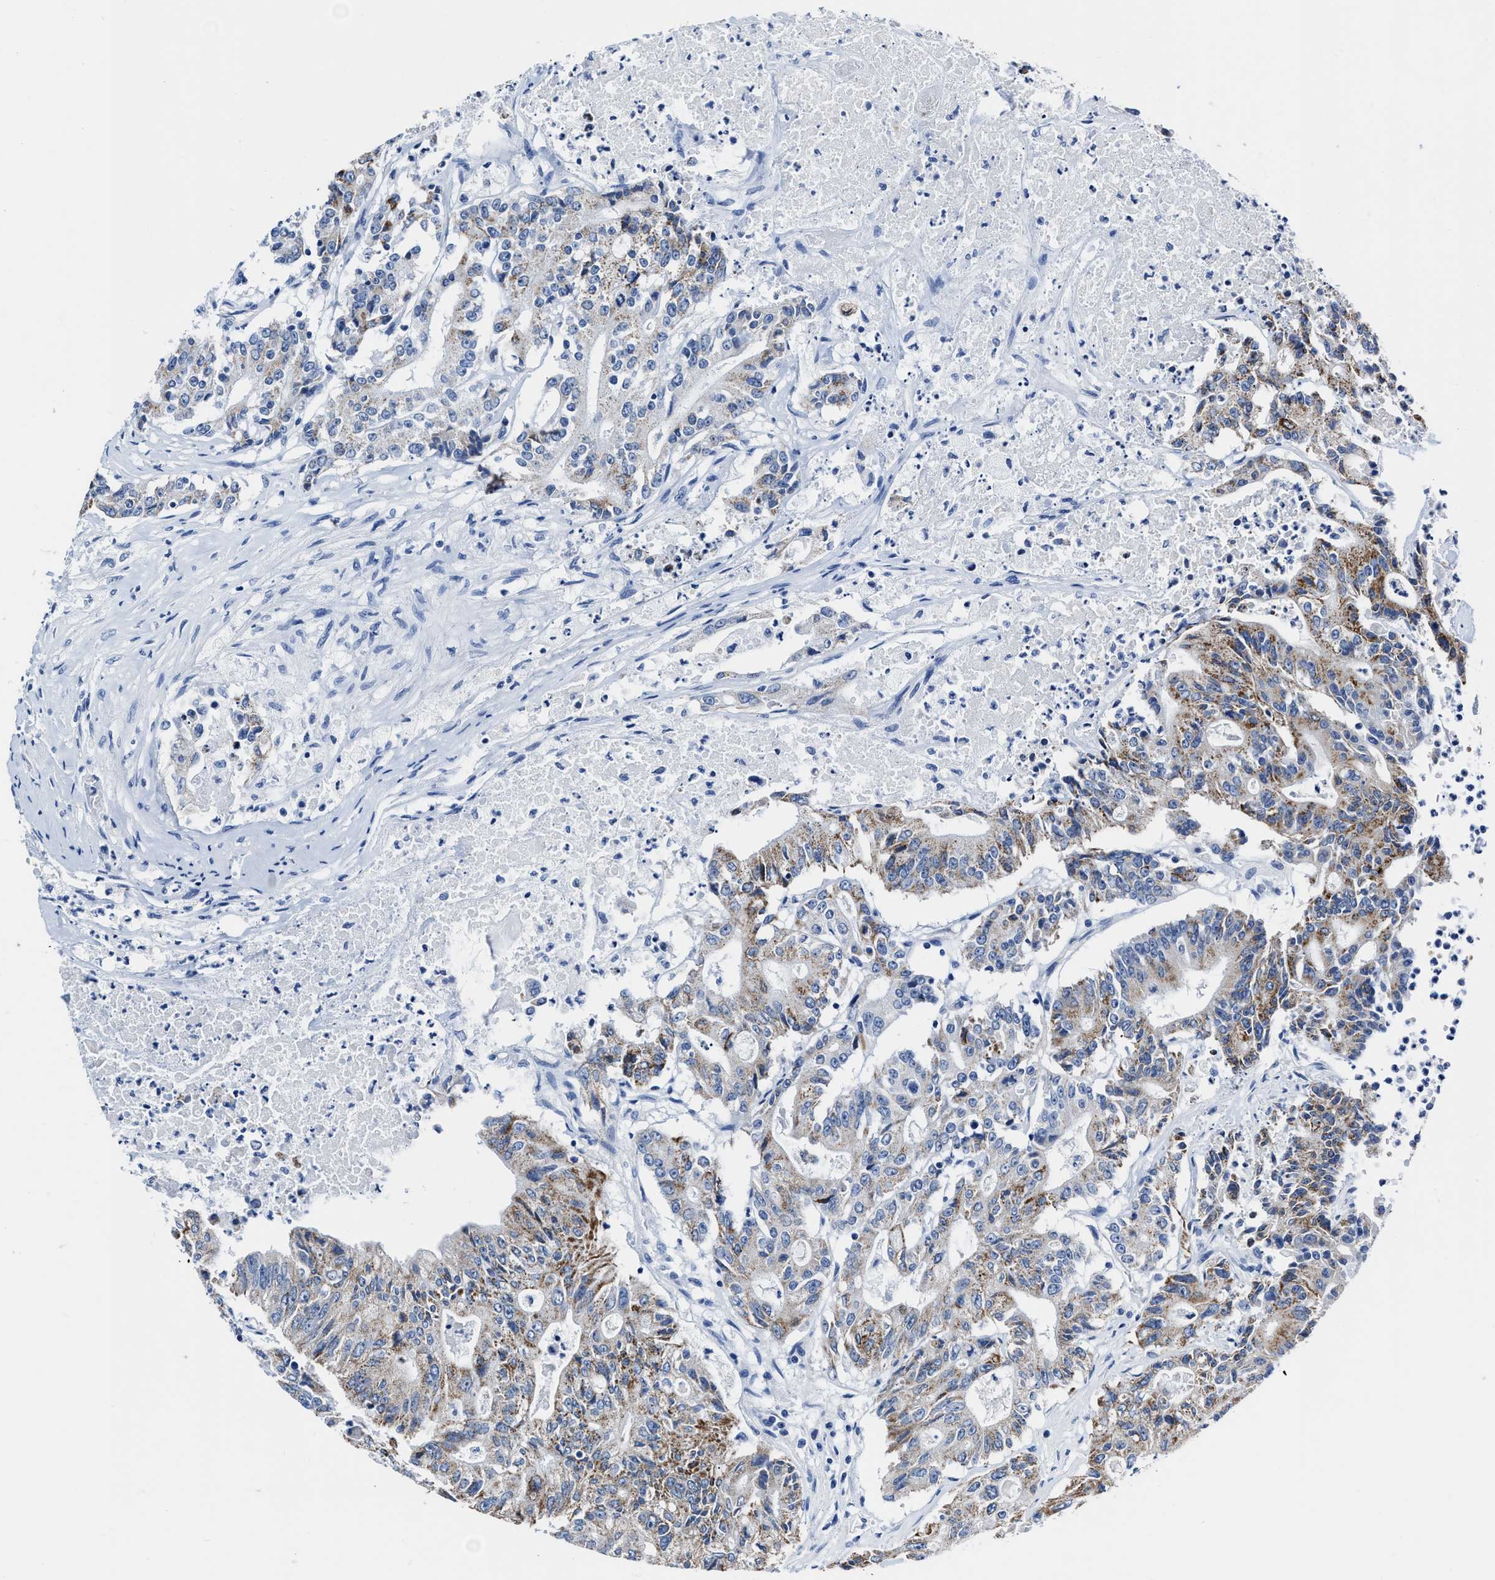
{"staining": {"intensity": "moderate", "quantity": "25%-75%", "location": "cytoplasmic/membranous"}, "tissue": "colorectal cancer", "cell_type": "Tumor cells", "image_type": "cancer", "snomed": [{"axis": "morphology", "description": "Adenocarcinoma, NOS"}, {"axis": "topography", "description": "Colon"}], "caption": "Colorectal cancer stained with a protein marker displays moderate staining in tumor cells.", "gene": "KCNMB3", "patient": {"sex": "female", "age": 77}}